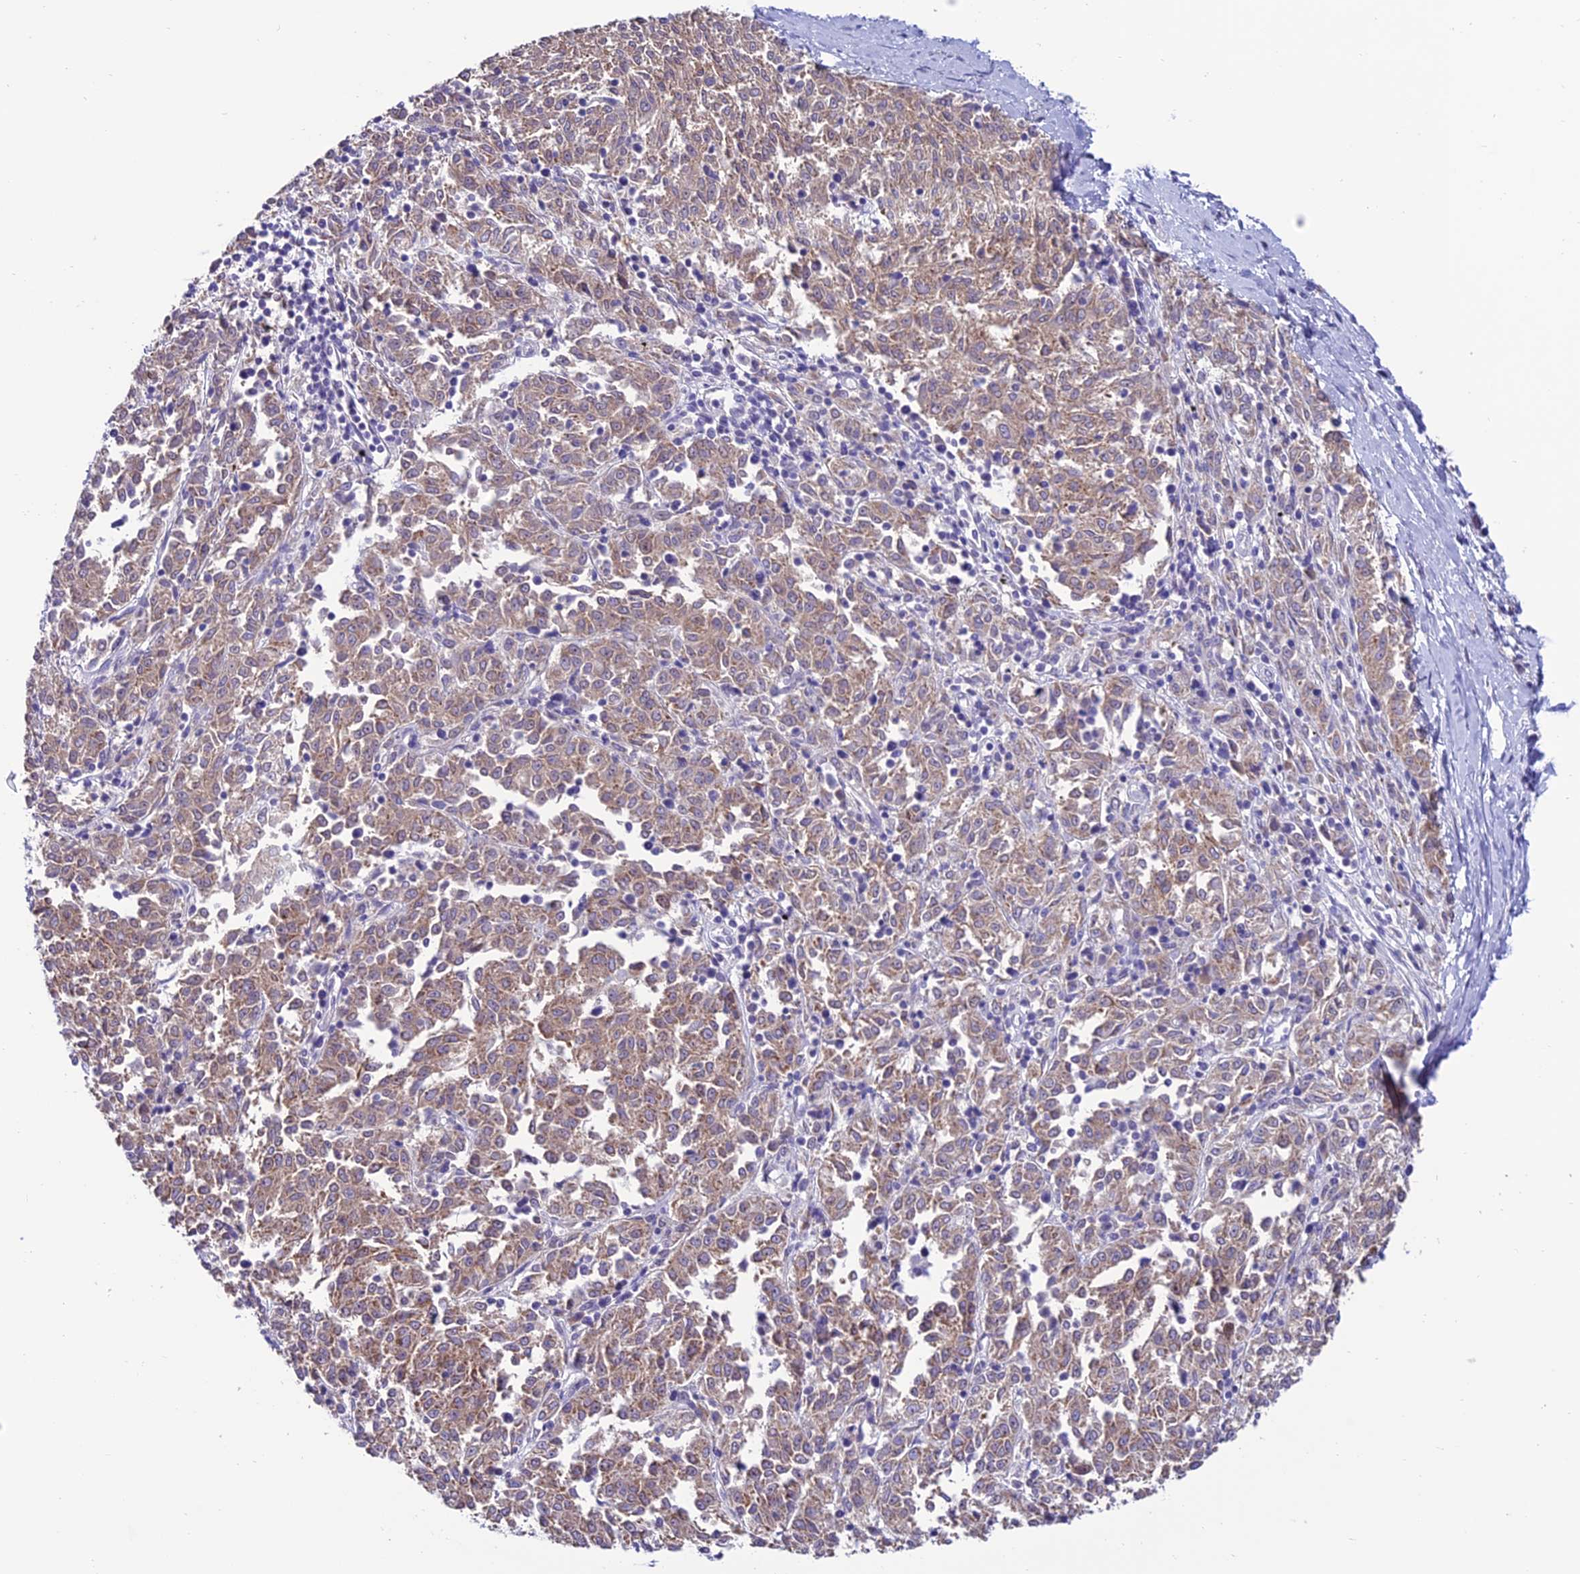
{"staining": {"intensity": "weak", "quantity": ">75%", "location": "cytoplasmic/membranous"}, "tissue": "melanoma", "cell_type": "Tumor cells", "image_type": "cancer", "snomed": [{"axis": "morphology", "description": "Malignant melanoma, NOS"}, {"axis": "topography", "description": "Skin"}], "caption": "Approximately >75% of tumor cells in human melanoma exhibit weak cytoplasmic/membranous protein staining as visualized by brown immunohistochemical staining.", "gene": "SLC10A1", "patient": {"sex": "female", "age": 72}}